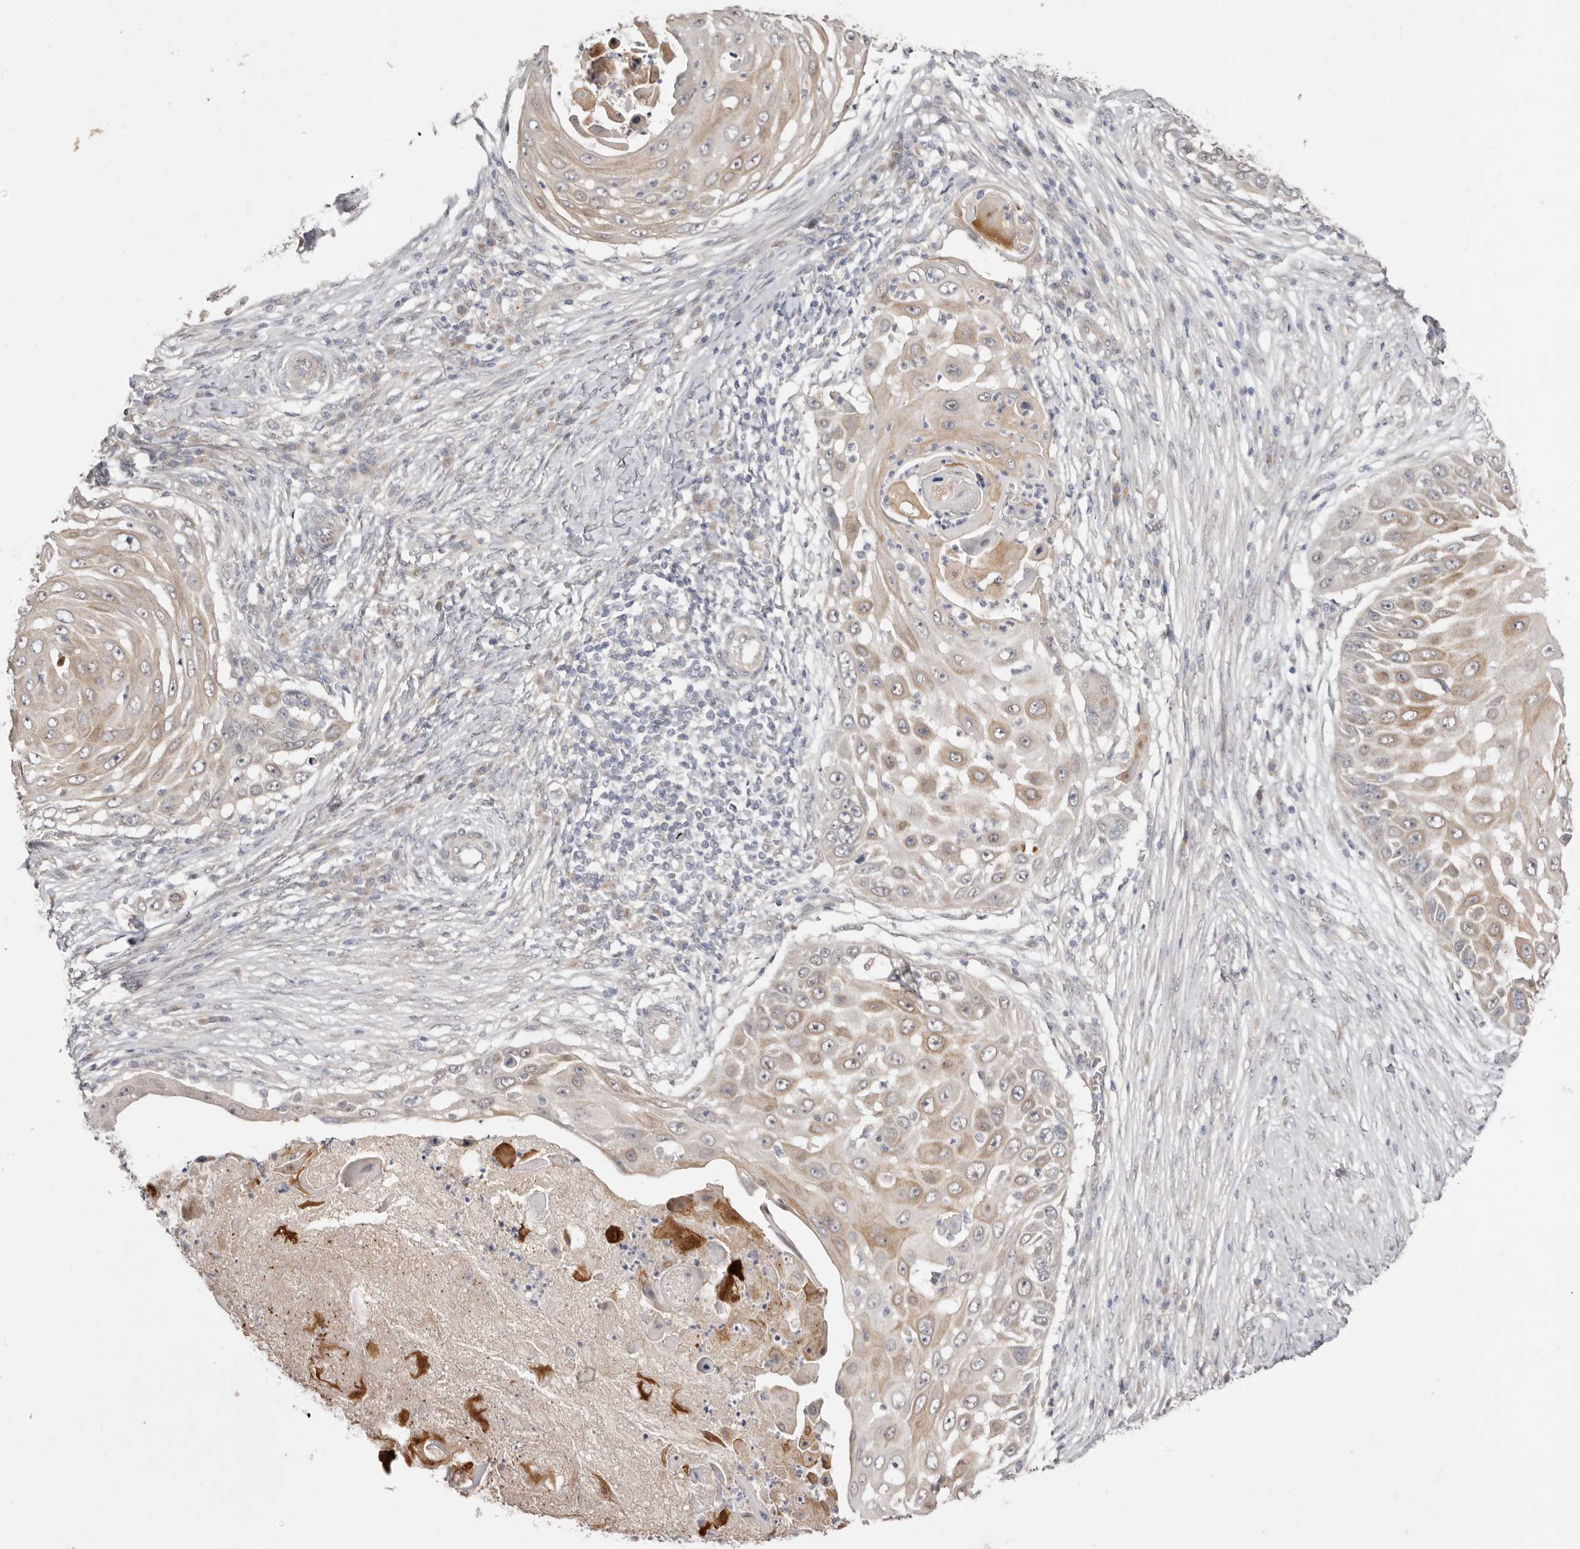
{"staining": {"intensity": "weak", "quantity": ">75%", "location": "cytoplasmic/membranous"}, "tissue": "skin cancer", "cell_type": "Tumor cells", "image_type": "cancer", "snomed": [{"axis": "morphology", "description": "Squamous cell carcinoma, NOS"}, {"axis": "topography", "description": "Skin"}], "caption": "About >75% of tumor cells in skin squamous cell carcinoma exhibit weak cytoplasmic/membranous protein expression as visualized by brown immunohistochemical staining.", "gene": "NSUN4", "patient": {"sex": "female", "age": 44}}